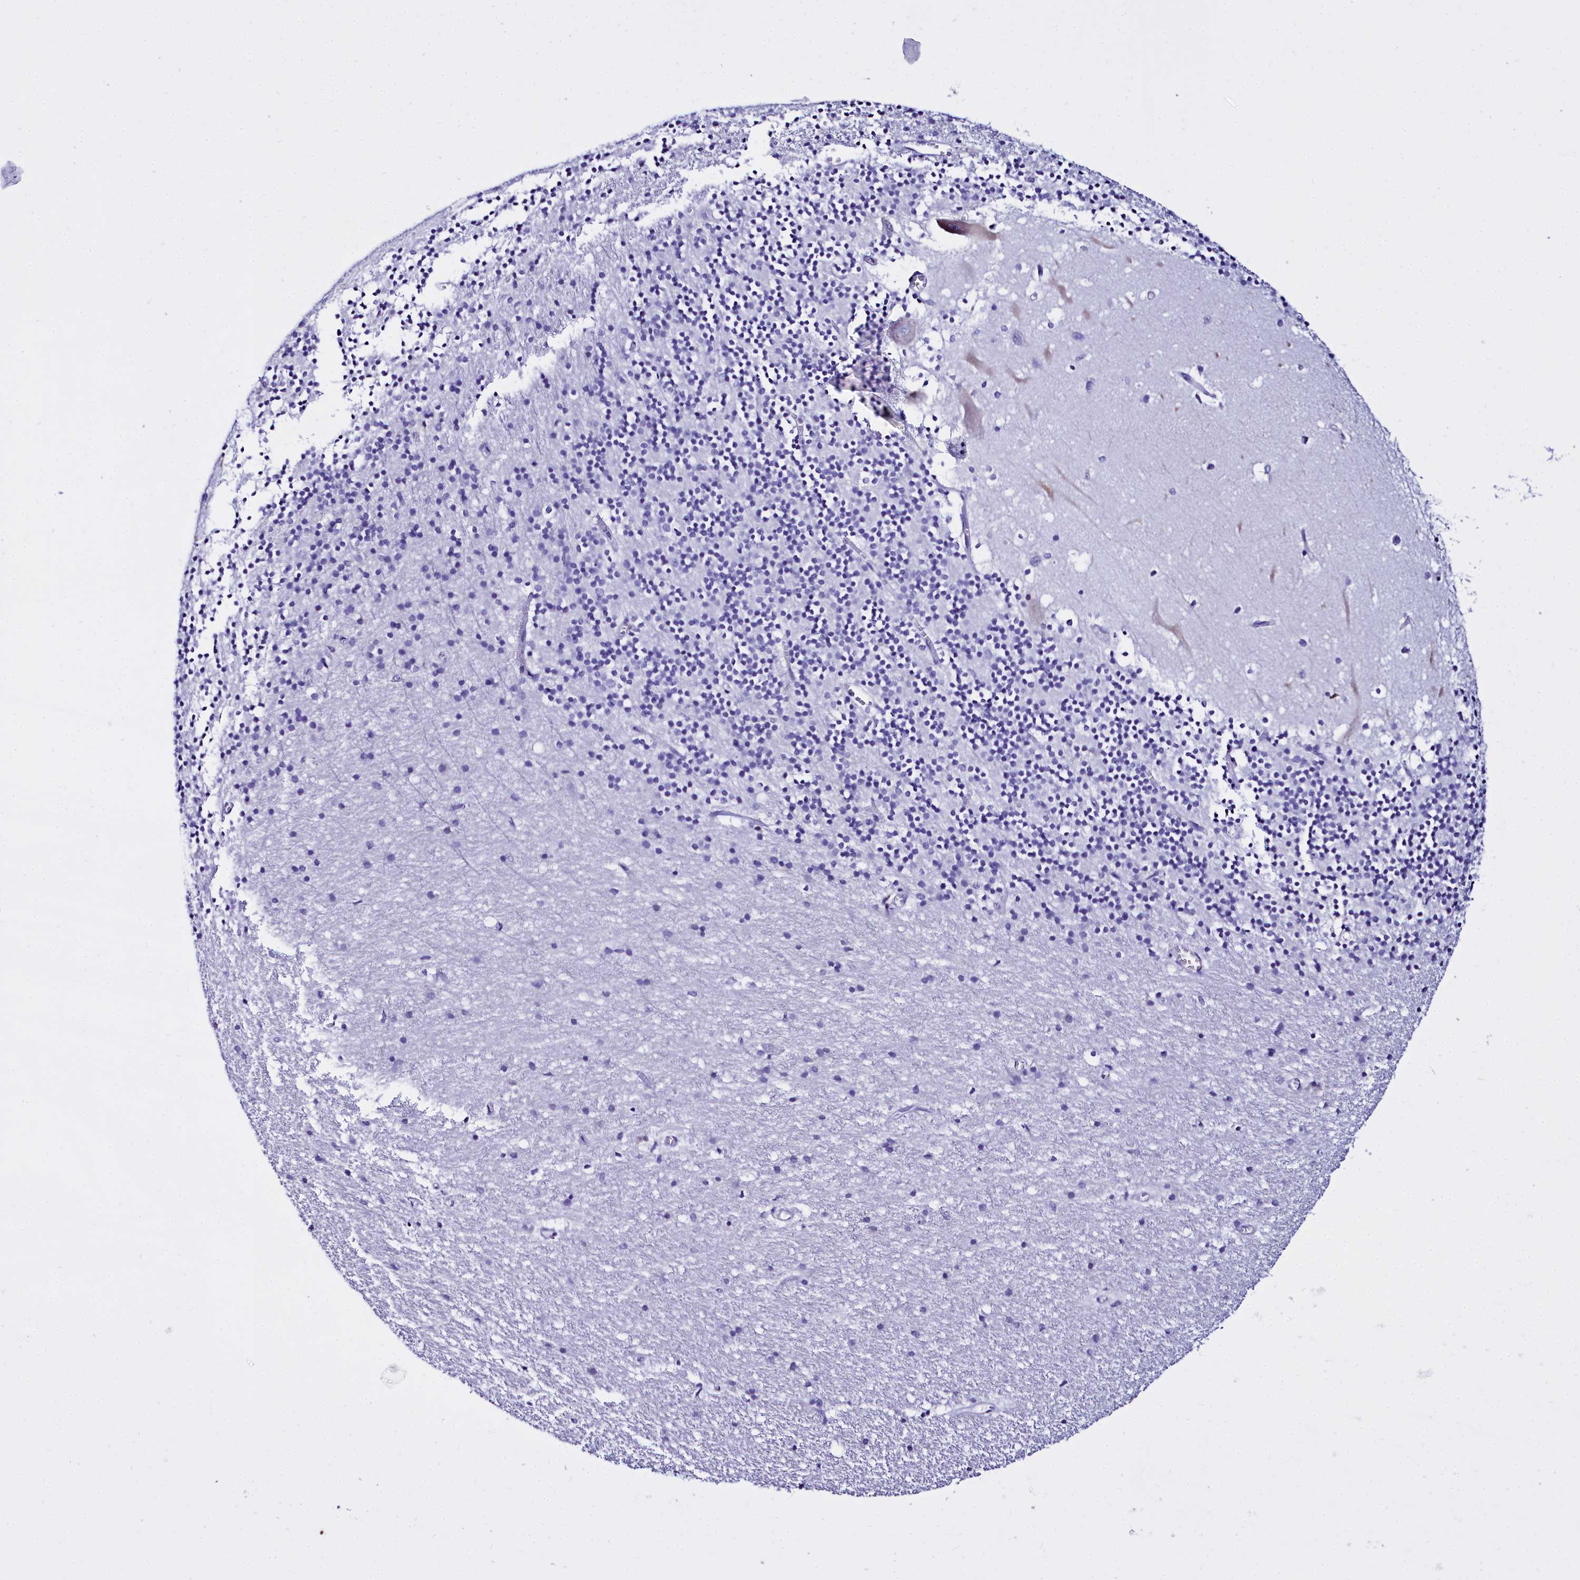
{"staining": {"intensity": "negative", "quantity": "none", "location": "none"}, "tissue": "cerebellum", "cell_type": "Cells in granular layer", "image_type": "normal", "snomed": [{"axis": "morphology", "description": "Normal tissue, NOS"}, {"axis": "topography", "description": "Cerebellum"}], "caption": "Immunohistochemical staining of normal human cerebellum exhibits no significant staining in cells in granular layer. The staining was performed using DAB (3,3'-diaminobenzidine) to visualize the protein expression in brown, while the nuclei were stained in blue with hematoxylin (Magnification: 20x).", "gene": "TXNDC5", "patient": {"sex": "male", "age": 54}}